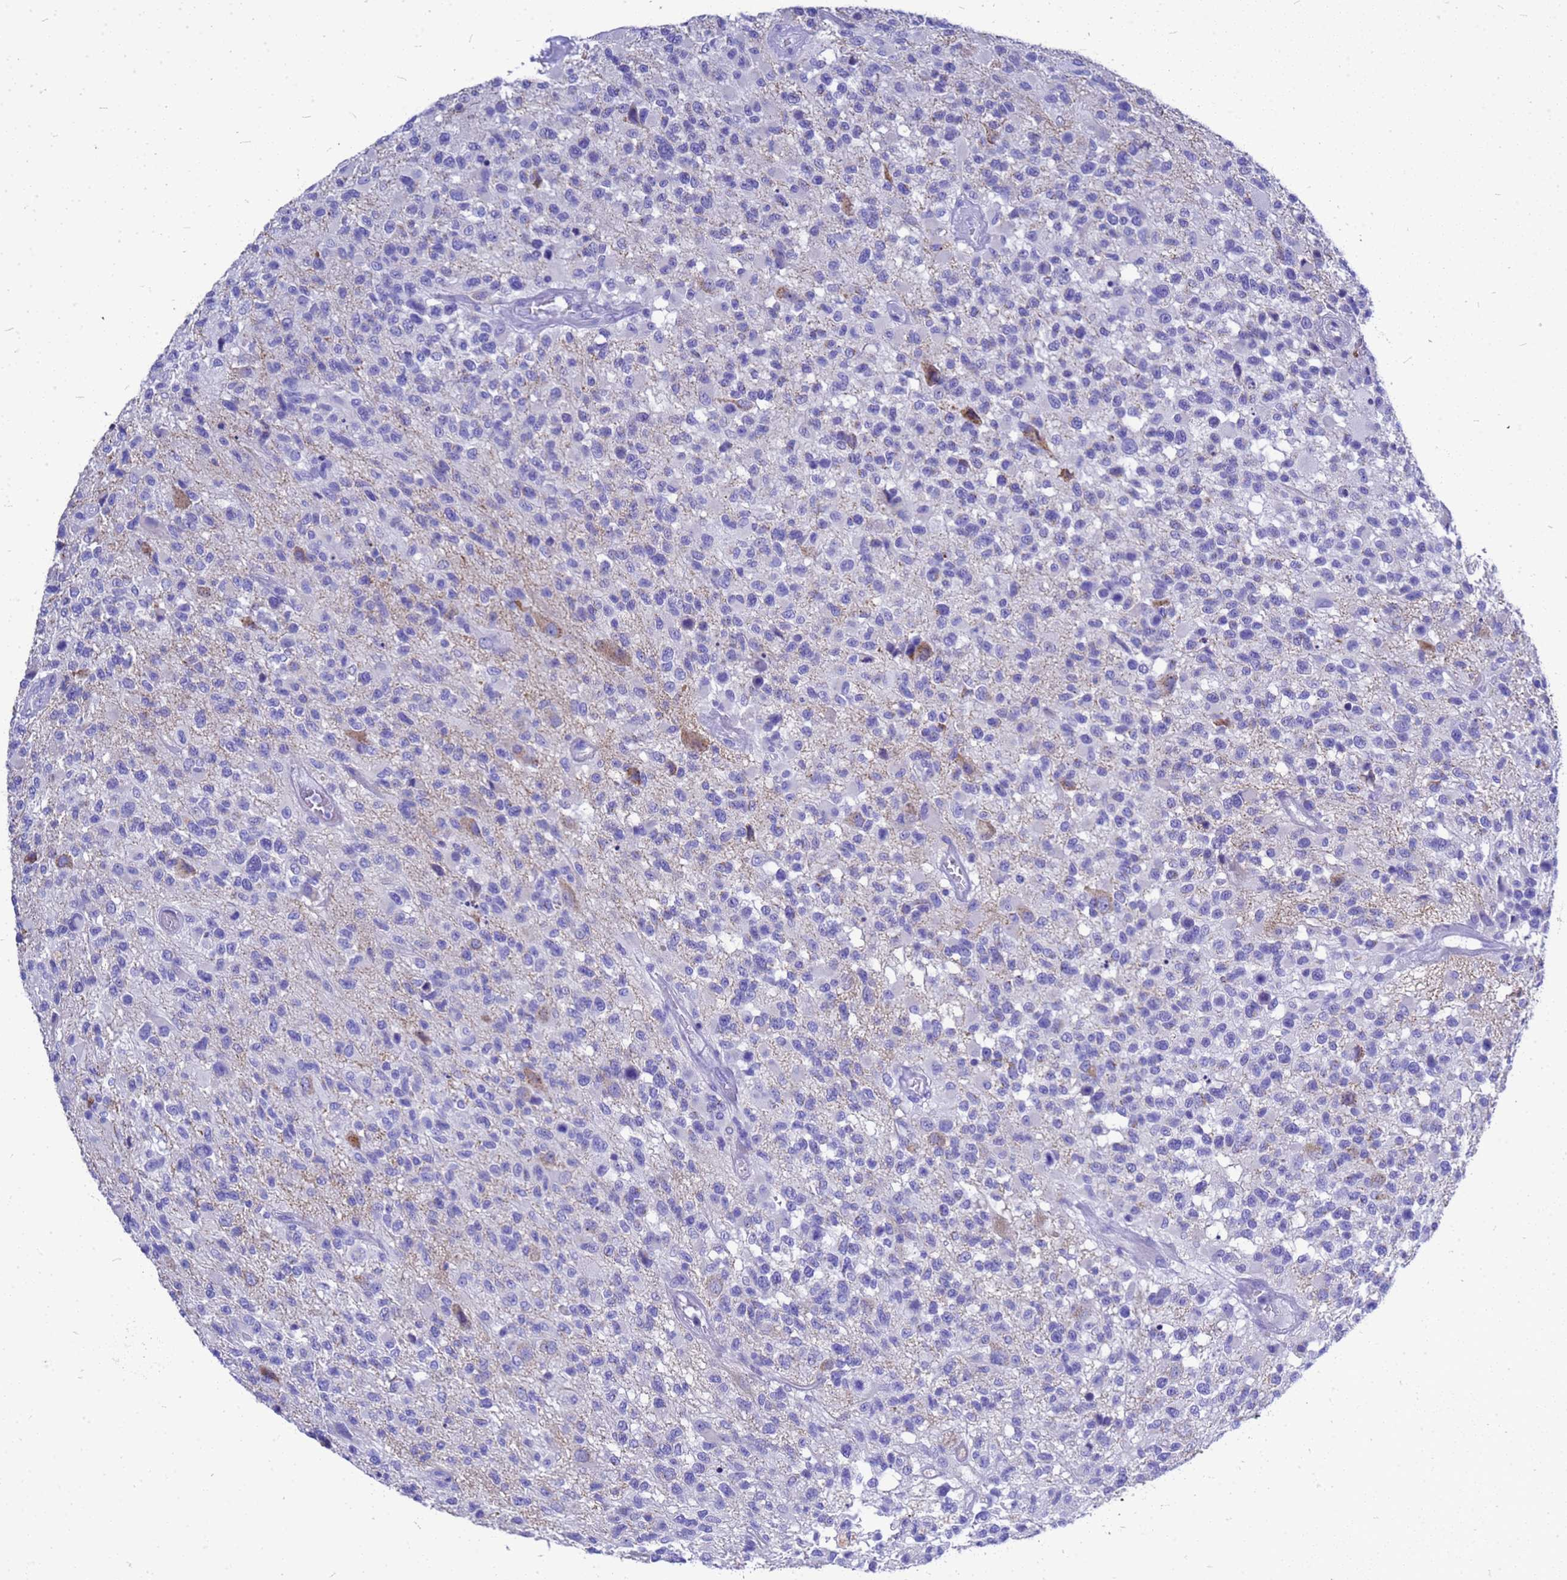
{"staining": {"intensity": "negative", "quantity": "none", "location": "none"}, "tissue": "glioma", "cell_type": "Tumor cells", "image_type": "cancer", "snomed": [{"axis": "morphology", "description": "Glioma, malignant, High grade"}, {"axis": "morphology", "description": "Glioblastoma, NOS"}, {"axis": "topography", "description": "Brain"}], "caption": "An immunohistochemistry (IHC) micrograph of glioma is shown. There is no staining in tumor cells of glioma. Nuclei are stained in blue.", "gene": "OR52E2", "patient": {"sex": "male", "age": 60}}